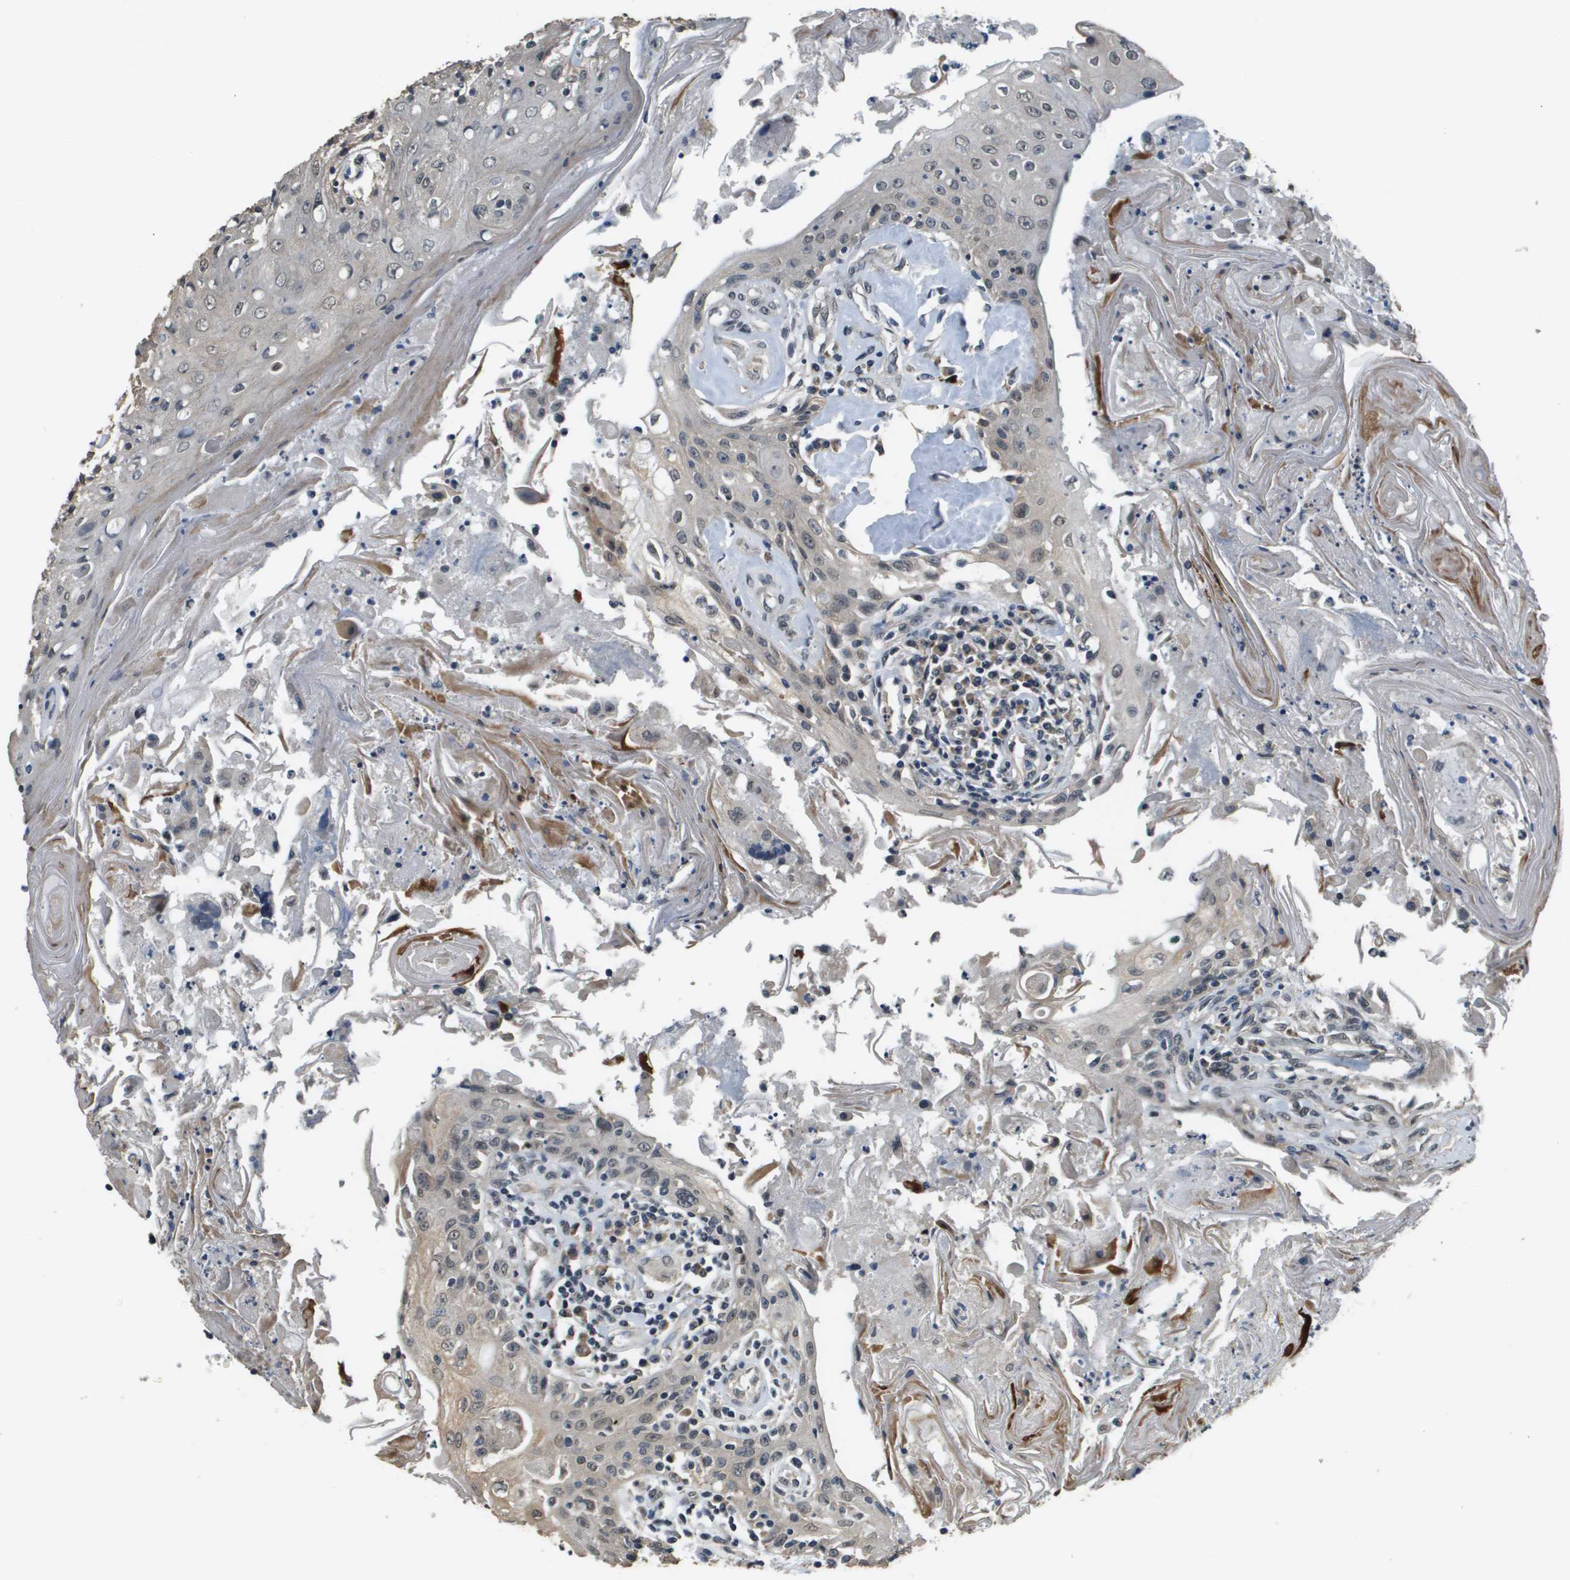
{"staining": {"intensity": "weak", "quantity": "<25%", "location": "nuclear"}, "tissue": "head and neck cancer", "cell_type": "Tumor cells", "image_type": "cancer", "snomed": [{"axis": "morphology", "description": "Squamous cell carcinoma, NOS"}, {"axis": "topography", "description": "Oral tissue"}, {"axis": "topography", "description": "Head-Neck"}], "caption": "Head and neck cancer stained for a protein using immunohistochemistry (IHC) shows no staining tumor cells.", "gene": "FANCC", "patient": {"sex": "female", "age": 76}}